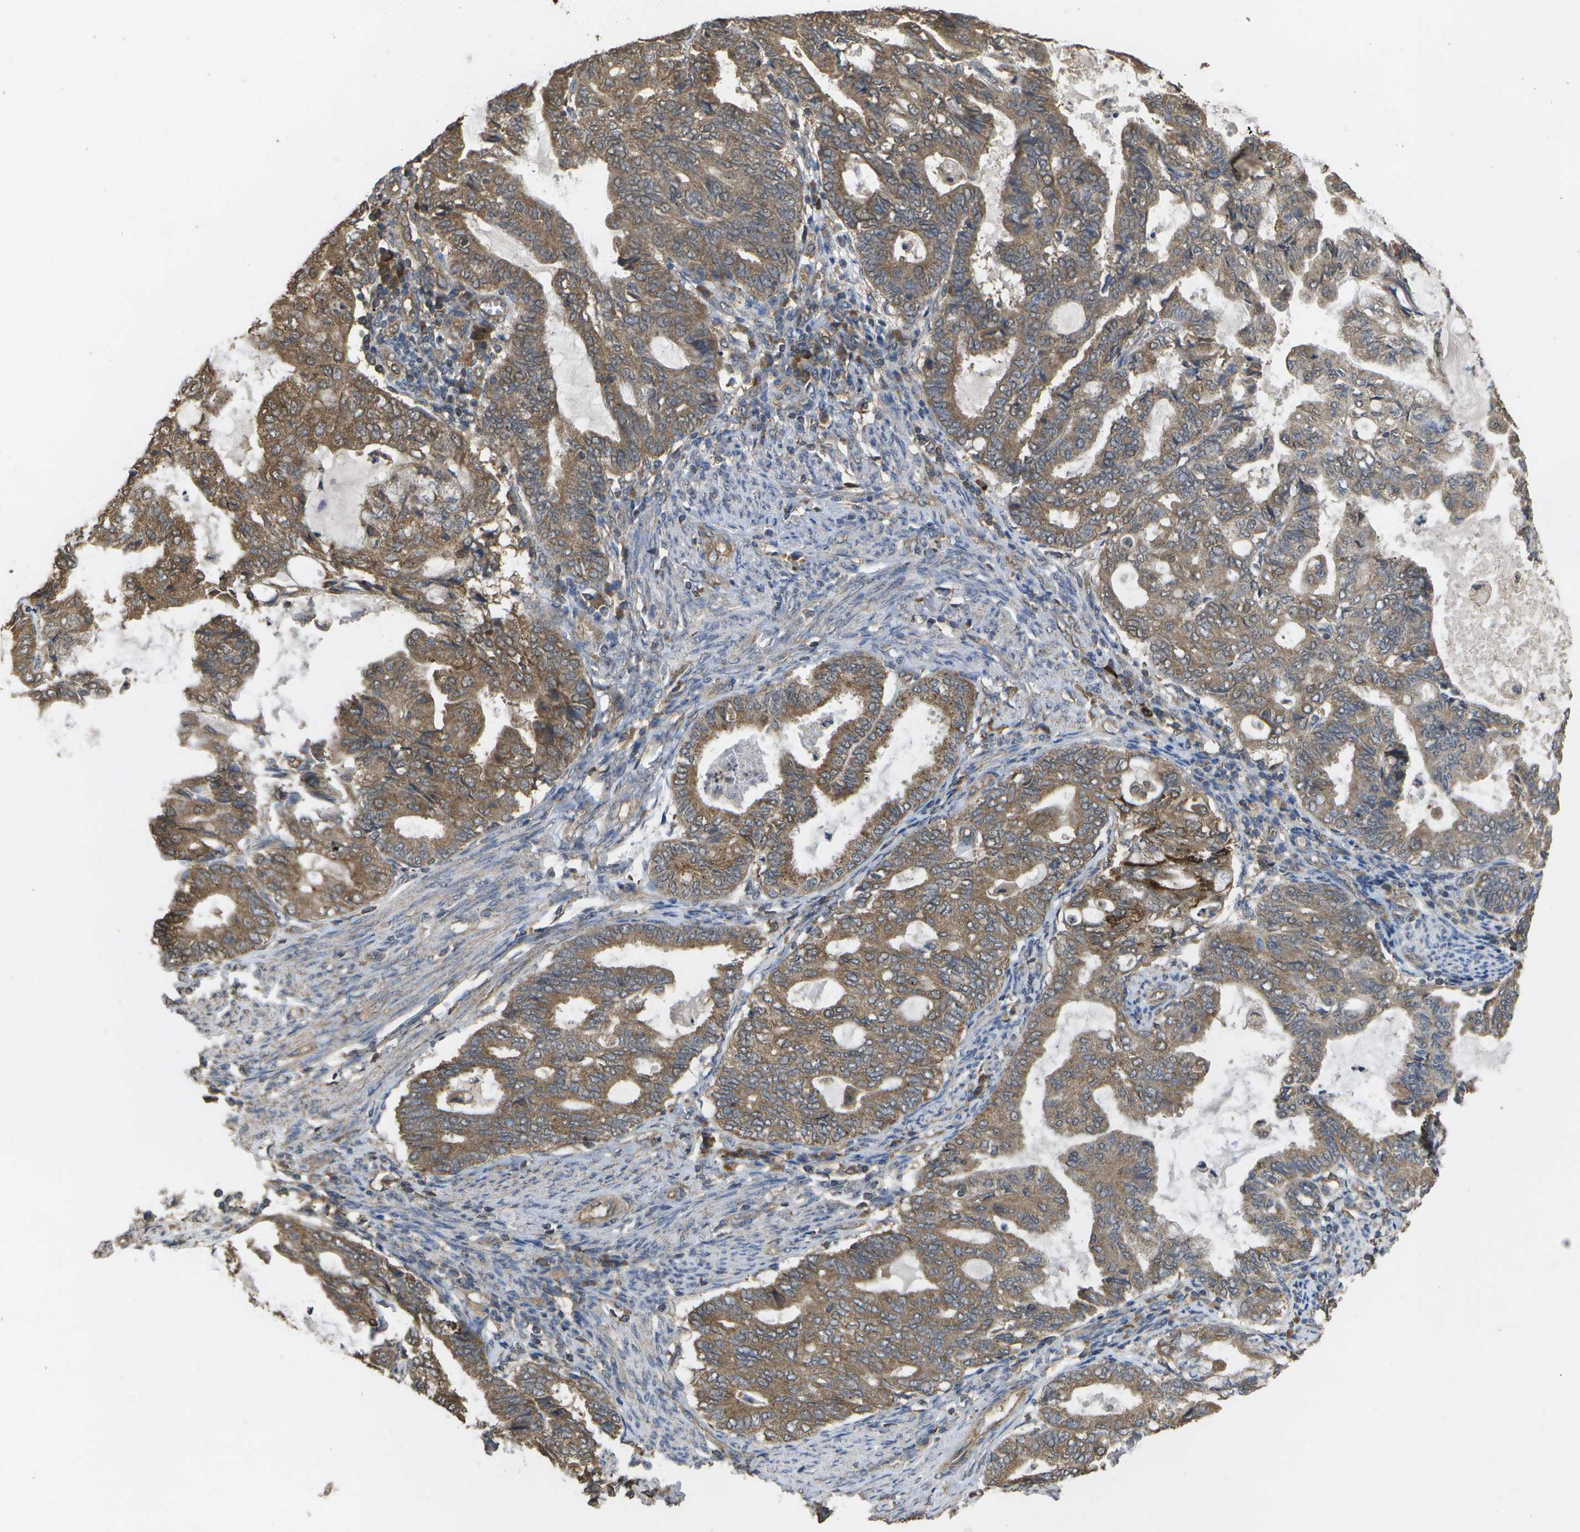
{"staining": {"intensity": "moderate", "quantity": ">75%", "location": "cytoplasmic/membranous"}, "tissue": "endometrial cancer", "cell_type": "Tumor cells", "image_type": "cancer", "snomed": [{"axis": "morphology", "description": "Adenocarcinoma, NOS"}, {"axis": "topography", "description": "Endometrium"}], "caption": "Human endometrial adenocarcinoma stained for a protein (brown) shows moderate cytoplasmic/membranous positive expression in about >75% of tumor cells.", "gene": "SACS", "patient": {"sex": "female", "age": 86}}